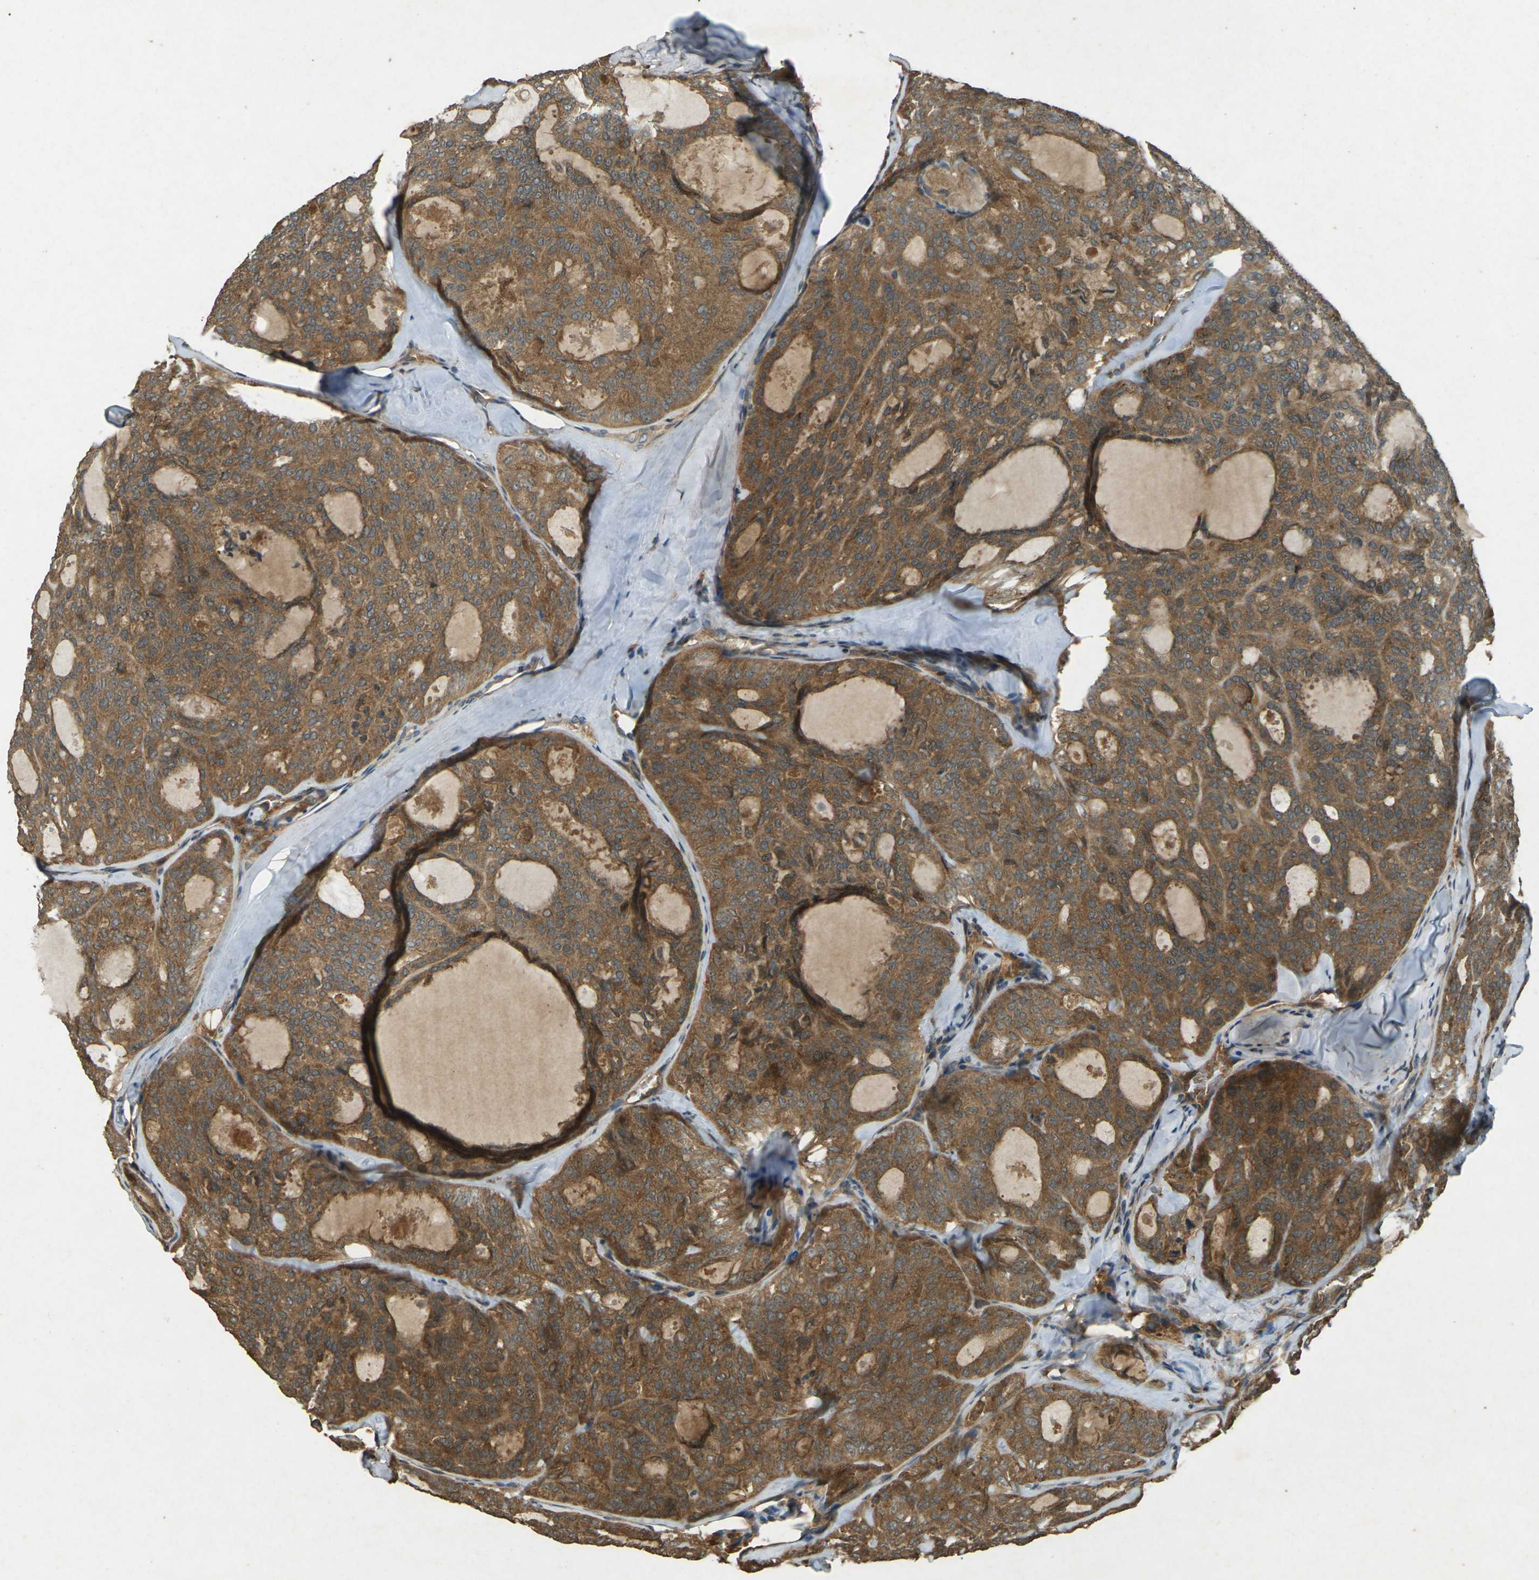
{"staining": {"intensity": "moderate", "quantity": ">75%", "location": "cytoplasmic/membranous"}, "tissue": "thyroid cancer", "cell_type": "Tumor cells", "image_type": "cancer", "snomed": [{"axis": "morphology", "description": "Follicular adenoma carcinoma, NOS"}, {"axis": "topography", "description": "Thyroid gland"}], "caption": "Thyroid follicular adenoma carcinoma stained for a protein shows moderate cytoplasmic/membranous positivity in tumor cells.", "gene": "TAP1", "patient": {"sex": "male", "age": 75}}